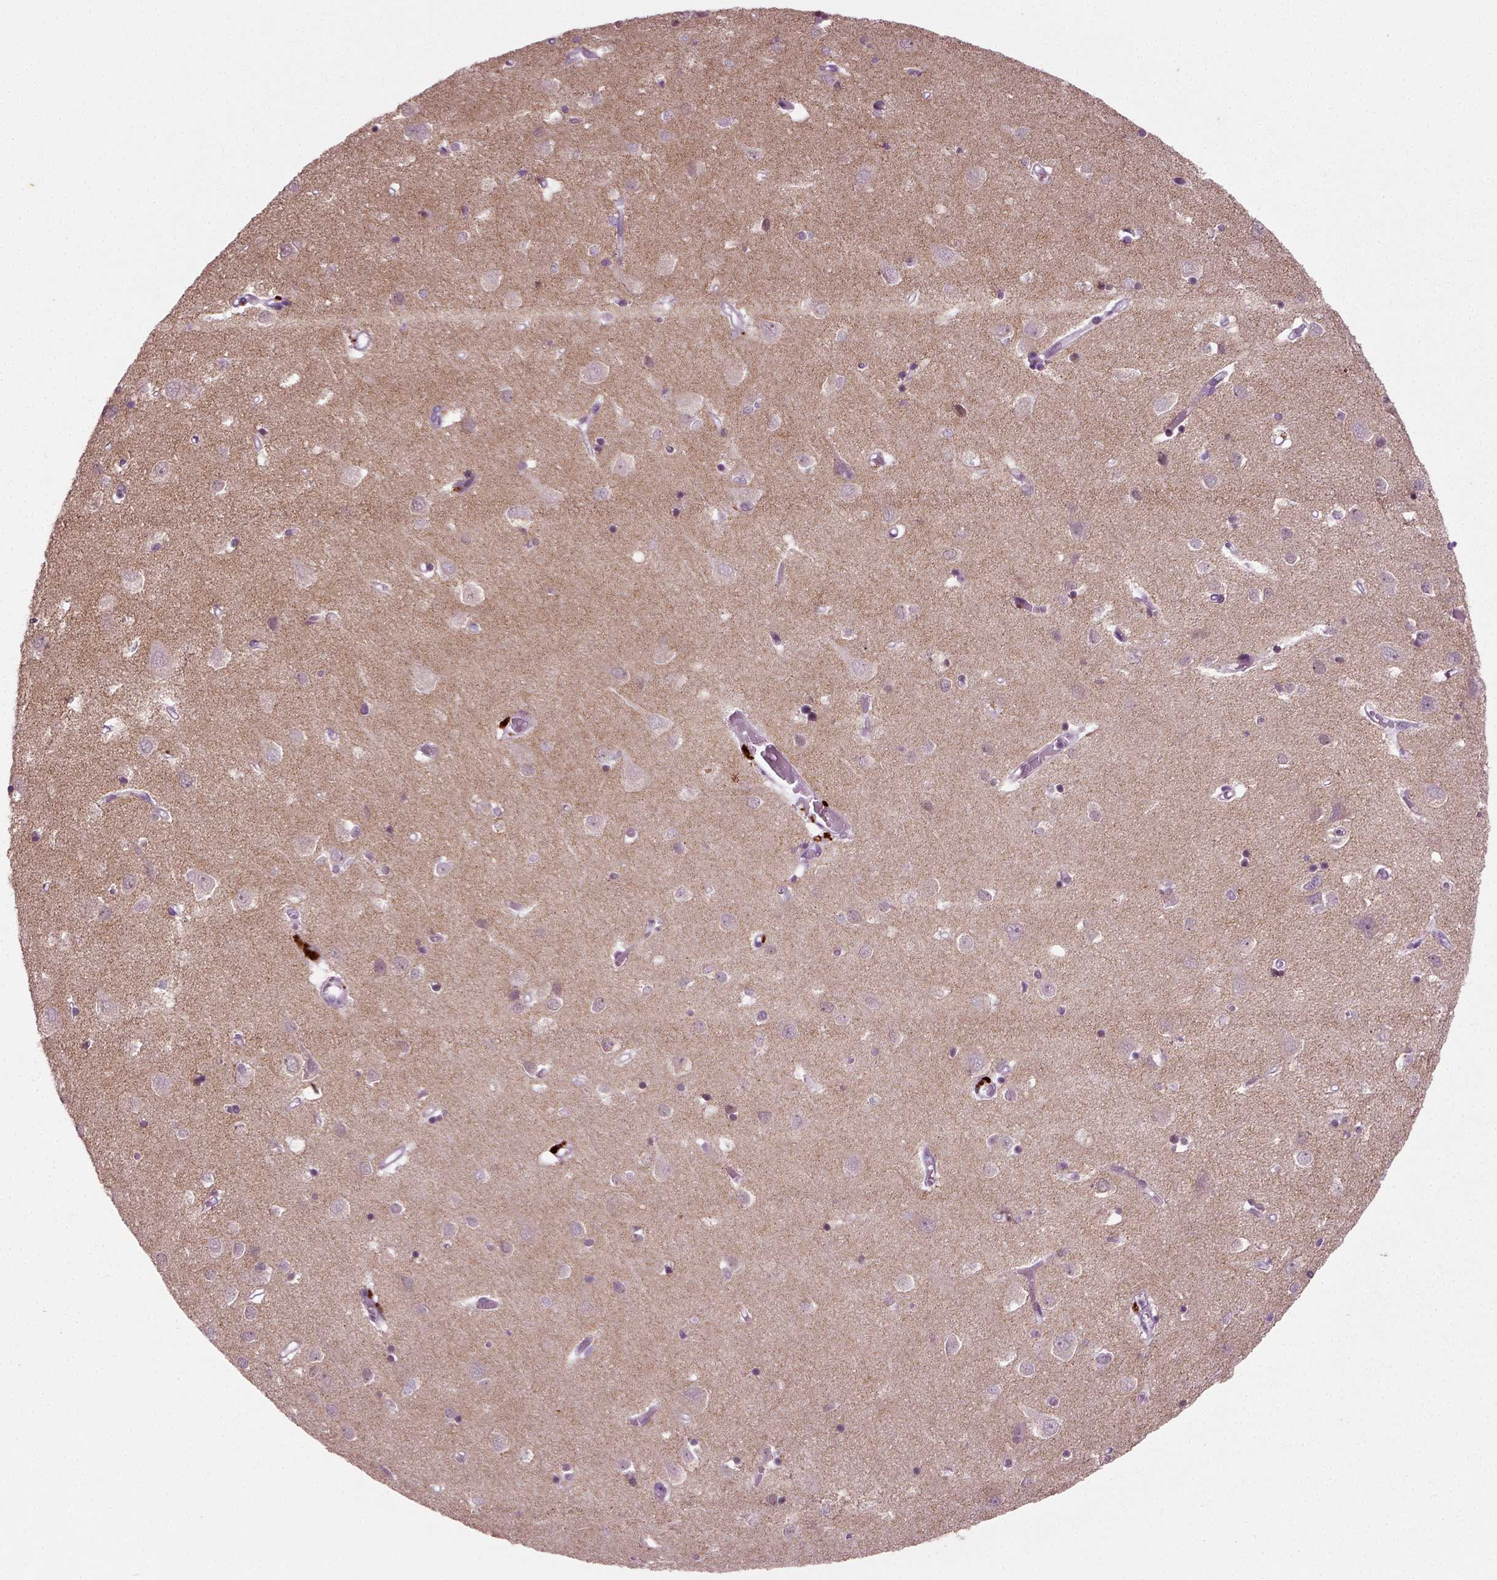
{"staining": {"intensity": "negative", "quantity": "none", "location": "none"}, "tissue": "cerebral cortex", "cell_type": "Endothelial cells", "image_type": "normal", "snomed": [{"axis": "morphology", "description": "Normal tissue, NOS"}, {"axis": "topography", "description": "Cerebral cortex"}], "caption": "This is an immunohistochemistry image of benign cerebral cortex. There is no staining in endothelial cells.", "gene": "SYNGAP1", "patient": {"sex": "male", "age": 70}}